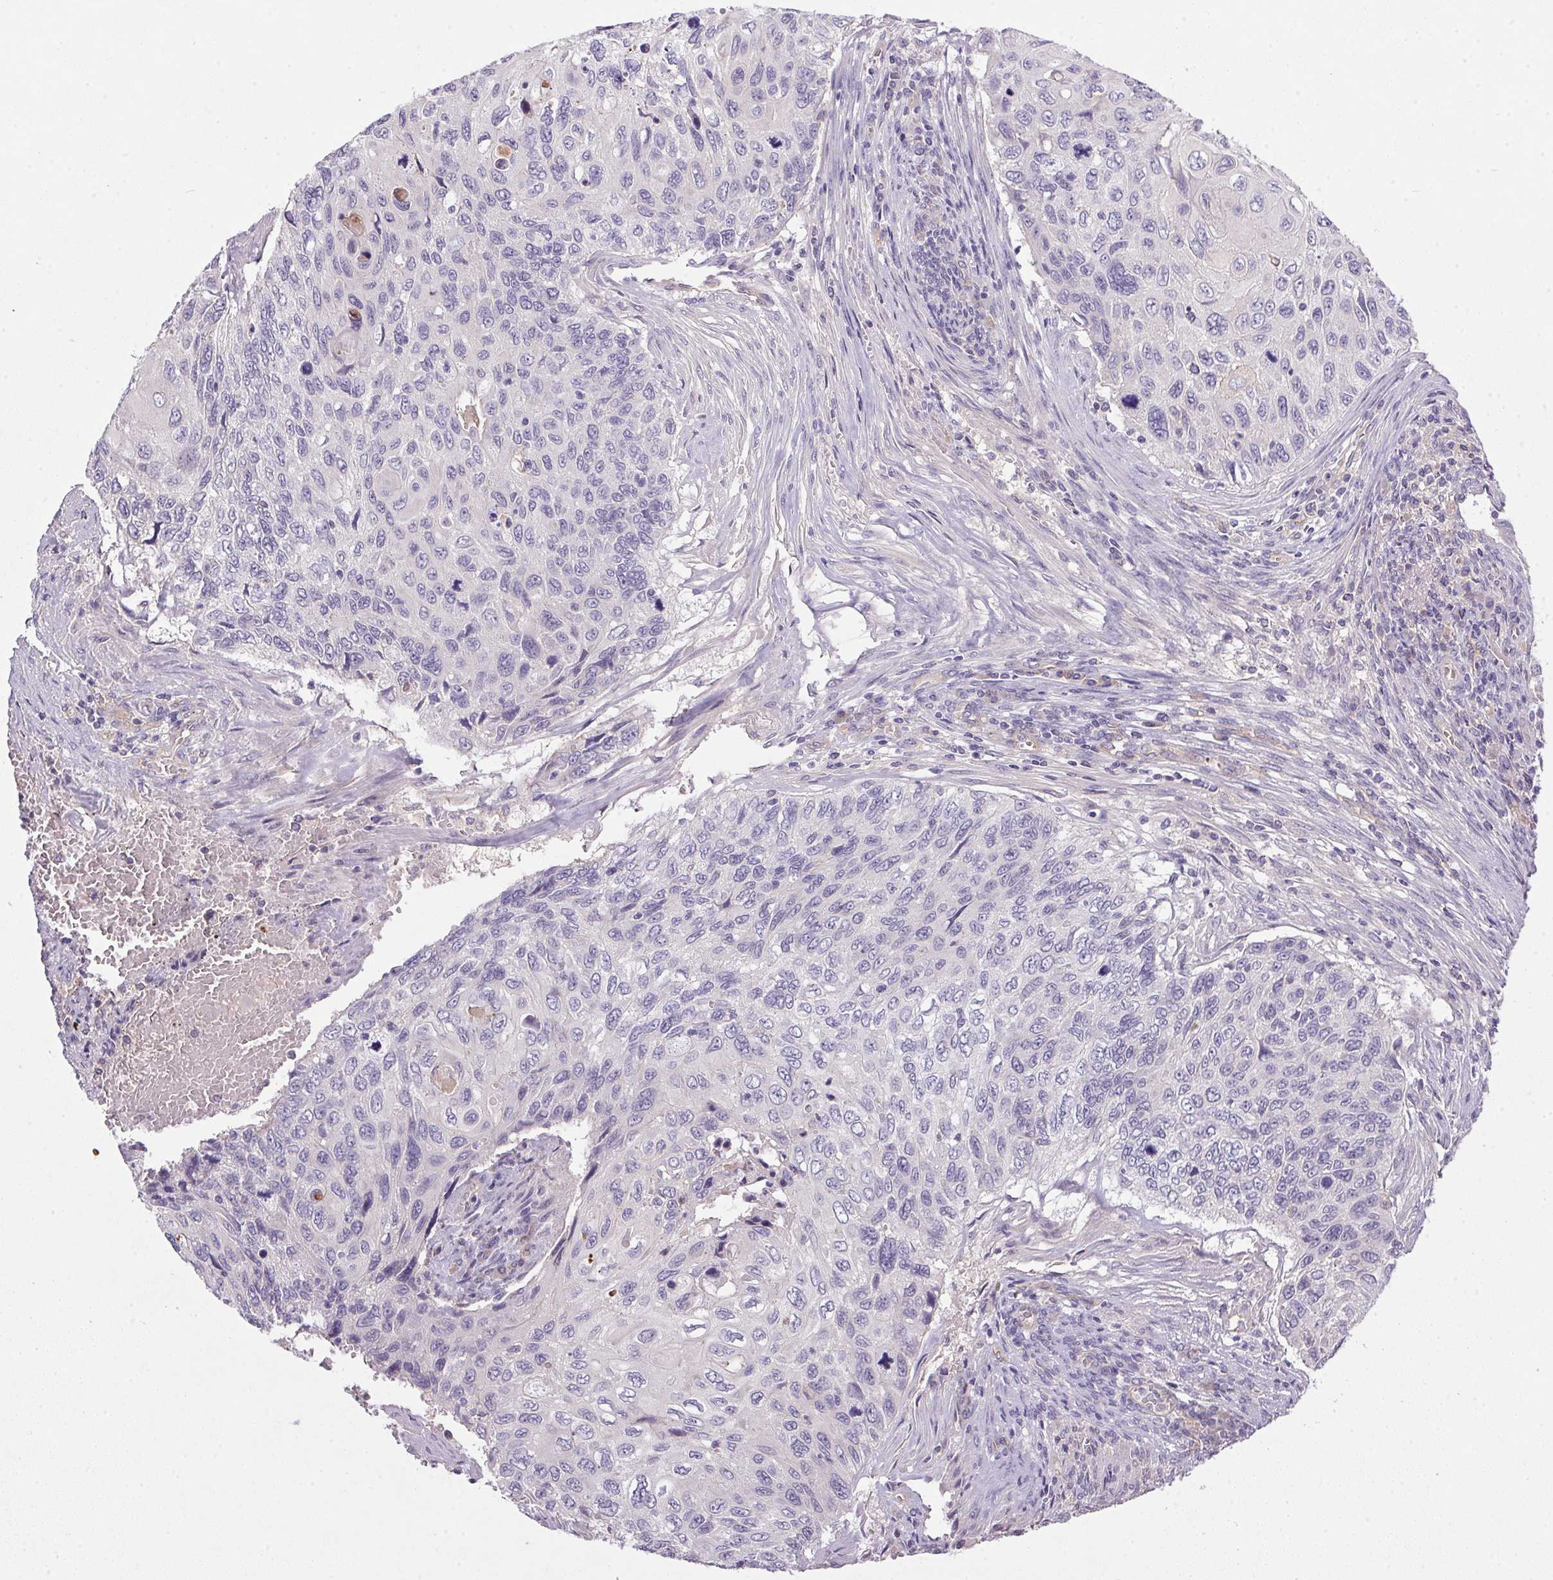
{"staining": {"intensity": "negative", "quantity": "none", "location": "none"}, "tissue": "cervical cancer", "cell_type": "Tumor cells", "image_type": "cancer", "snomed": [{"axis": "morphology", "description": "Squamous cell carcinoma, NOS"}, {"axis": "topography", "description": "Cervix"}], "caption": "Histopathology image shows no significant protein positivity in tumor cells of squamous cell carcinoma (cervical). The staining was performed using DAB to visualize the protein expression in brown, while the nuclei were stained in blue with hematoxylin (Magnification: 20x).", "gene": "APOC4", "patient": {"sex": "female", "age": 70}}